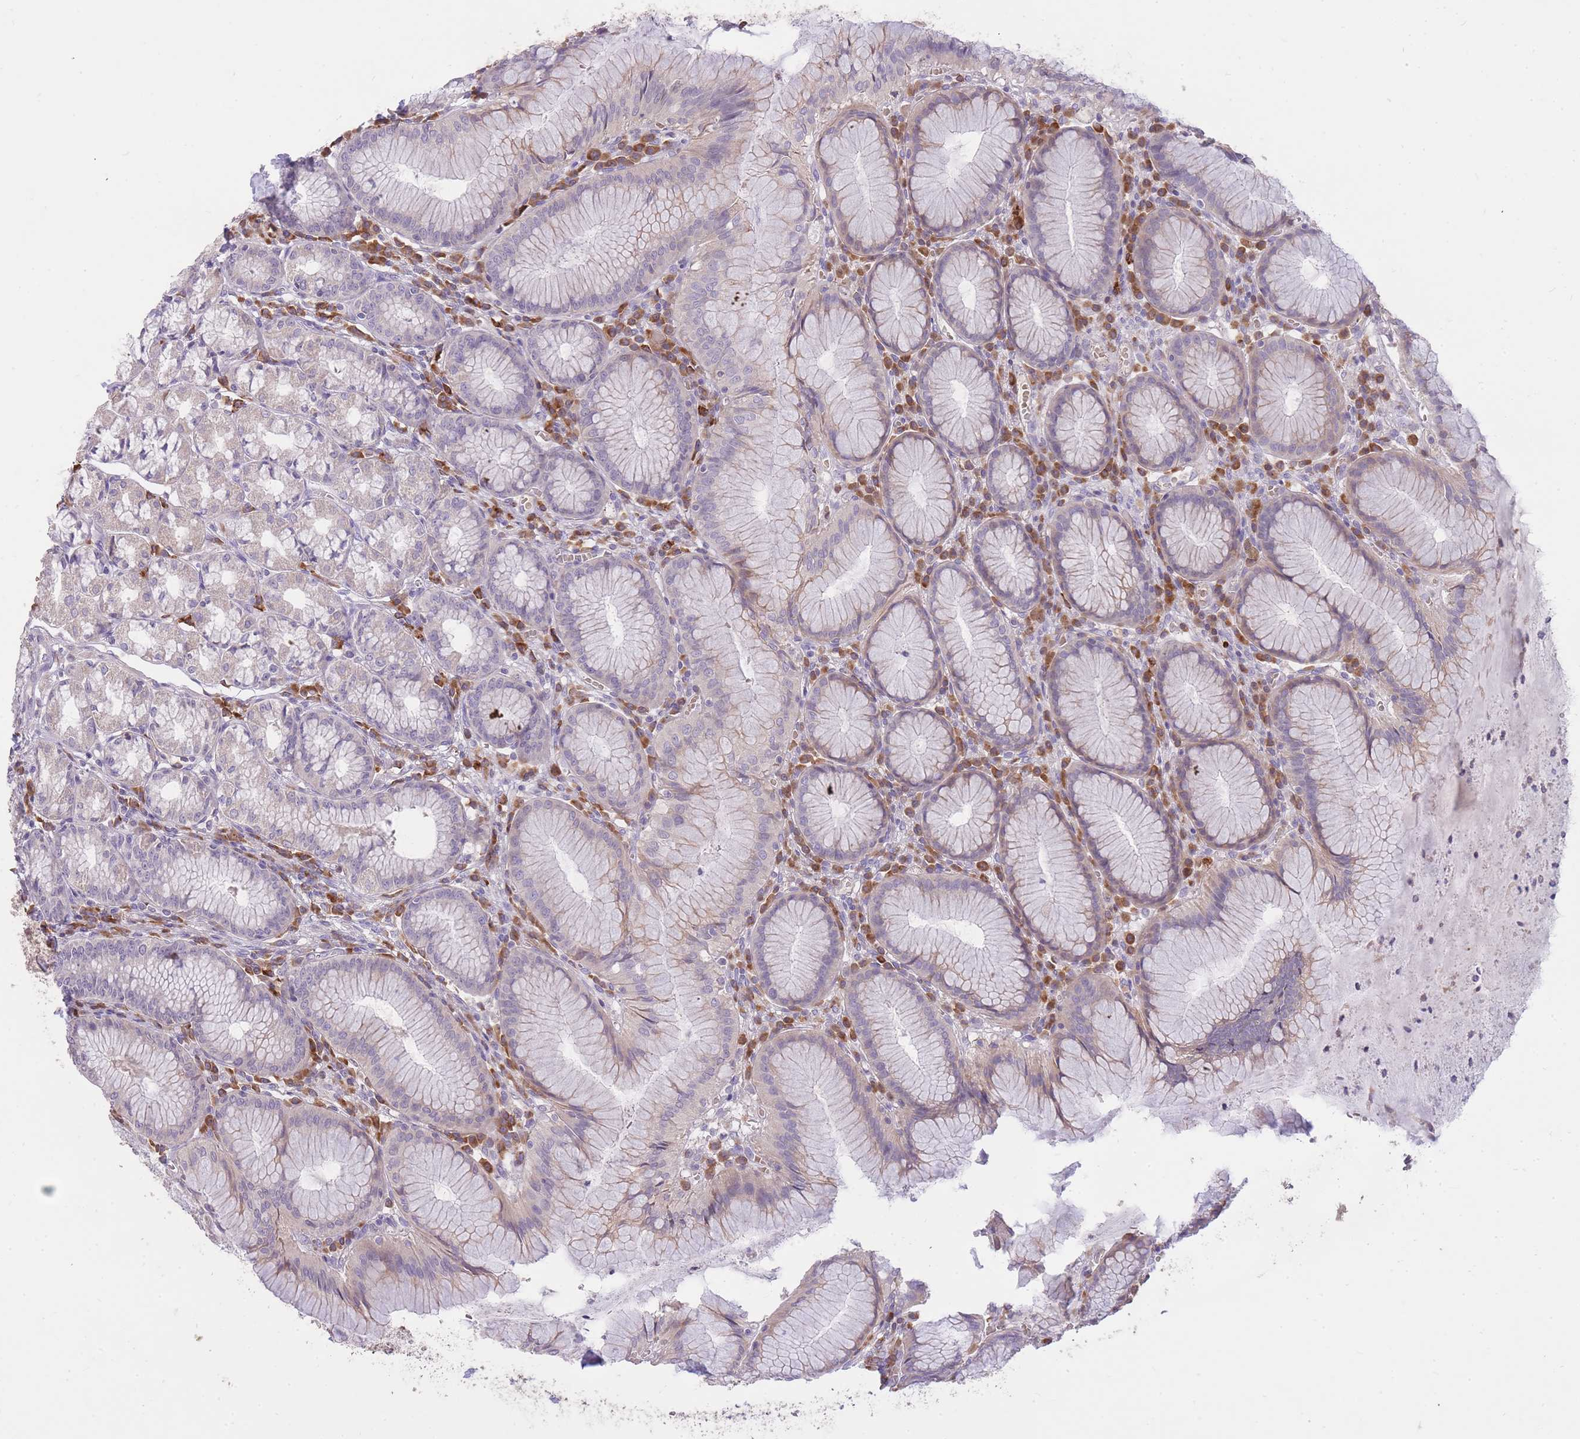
{"staining": {"intensity": "moderate", "quantity": "25%-75%", "location": "cytoplasmic/membranous"}, "tissue": "stomach", "cell_type": "Glandular cells", "image_type": "normal", "snomed": [{"axis": "morphology", "description": "Normal tissue, NOS"}, {"axis": "topography", "description": "Stomach"}], "caption": "High-magnification brightfield microscopy of benign stomach stained with DAB (3,3'-diaminobenzidine) (brown) and counterstained with hematoxylin (blue). glandular cells exhibit moderate cytoplasmic/membranous expression is seen in approximately25%-75% of cells. (DAB (3,3'-diaminobenzidine) IHC with brightfield microscopy, high magnification).", "gene": "FRG2B", "patient": {"sex": "male", "age": 55}}